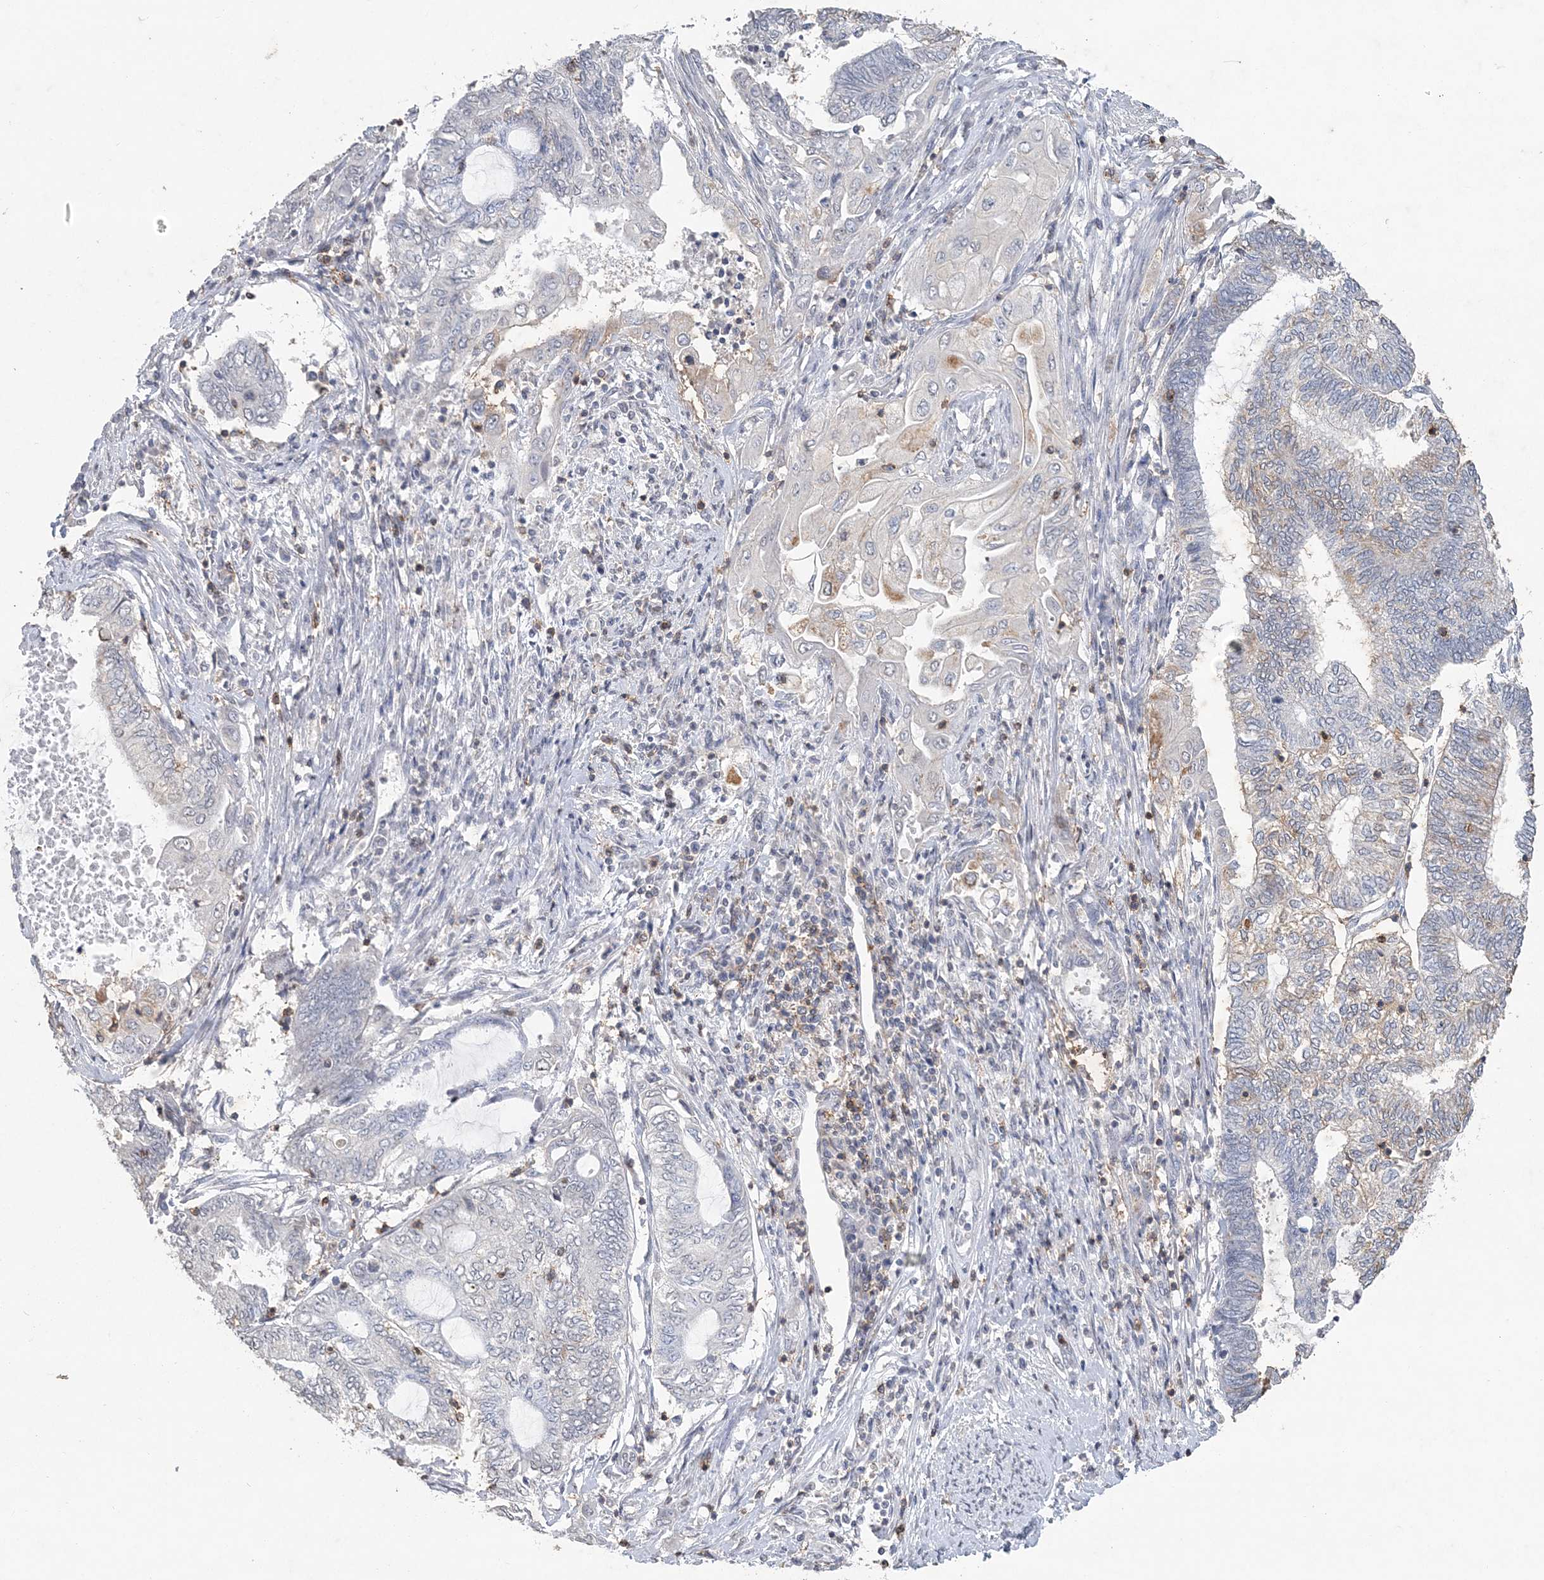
{"staining": {"intensity": "weak", "quantity": "<25%", "location": "cytoplasmic/membranous"}, "tissue": "endometrial cancer", "cell_type": "Tumor cells", "image_type": "cancer", "snomed": [{"axis": "morphology", "description": "Adenocarcinoma, NOS"}, {"axis": "topography", "description": "Uterus"}, {"axis": "topography", "description": "Endometrium"}], "caption": "Immunohistochemical staining of endometrial adenocarcinoma shows no significant positivity in tumor cells.", "gene": "PDCD1", "patient": {"sex": "female", "age": 70}}